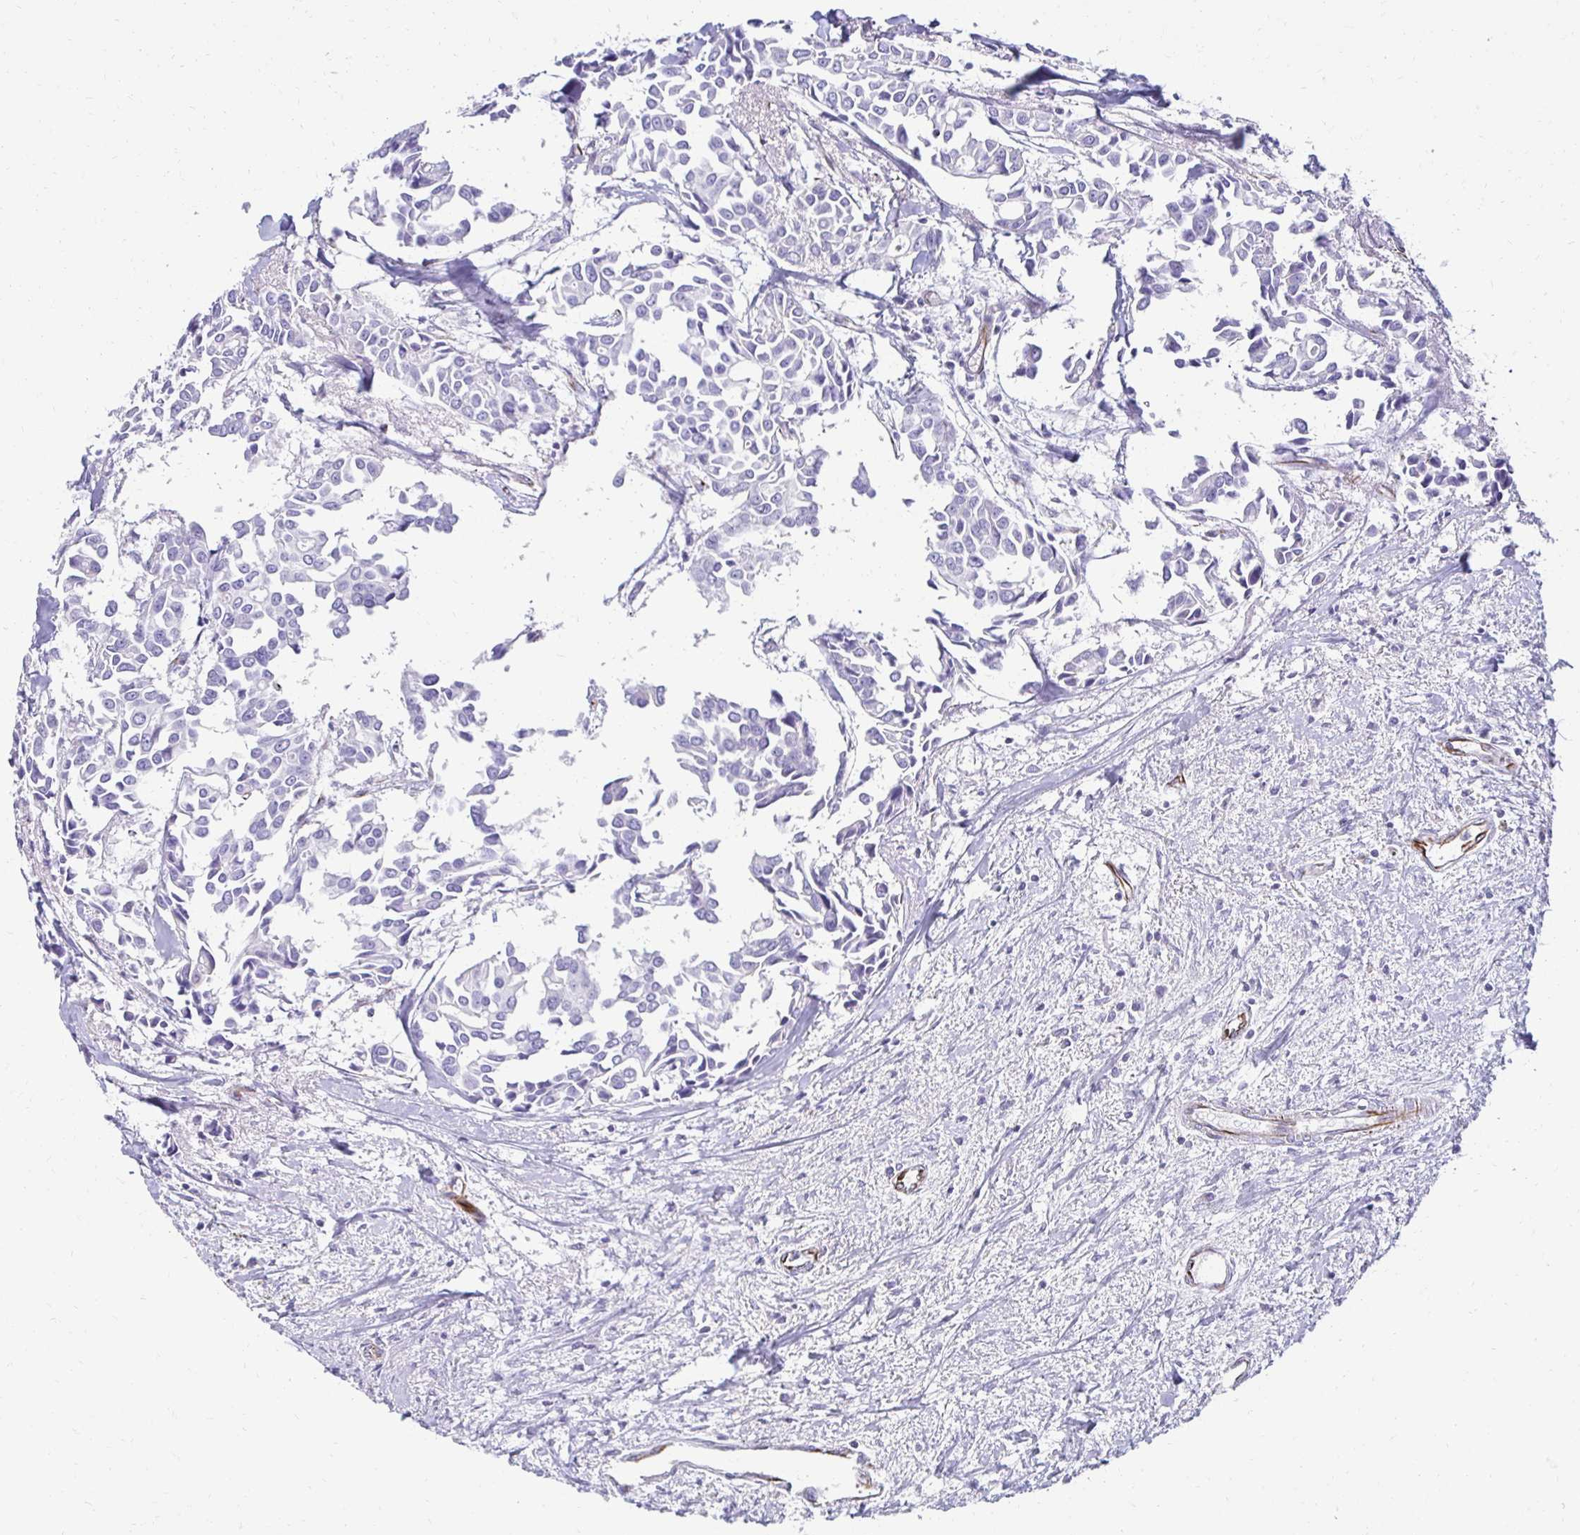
{"staining": {"intensity": "negative", "quantity": "none", "location": "none"}, "tissue": "breast cancer", "cell_type": "Tumor cells", "image_type": "cancer", "snomed": [{"axis": "morphology", "description": "Duct carcinoma"}, {"axis": "topography", "description": "Breast"}], "caption": "This is a image of immunohistochemistry staining of intraductal carcinoma (breast), which shows no expression in tumor cells.", "gene": "TMEM54", "patient": {"sex": "female", "age": 54}}